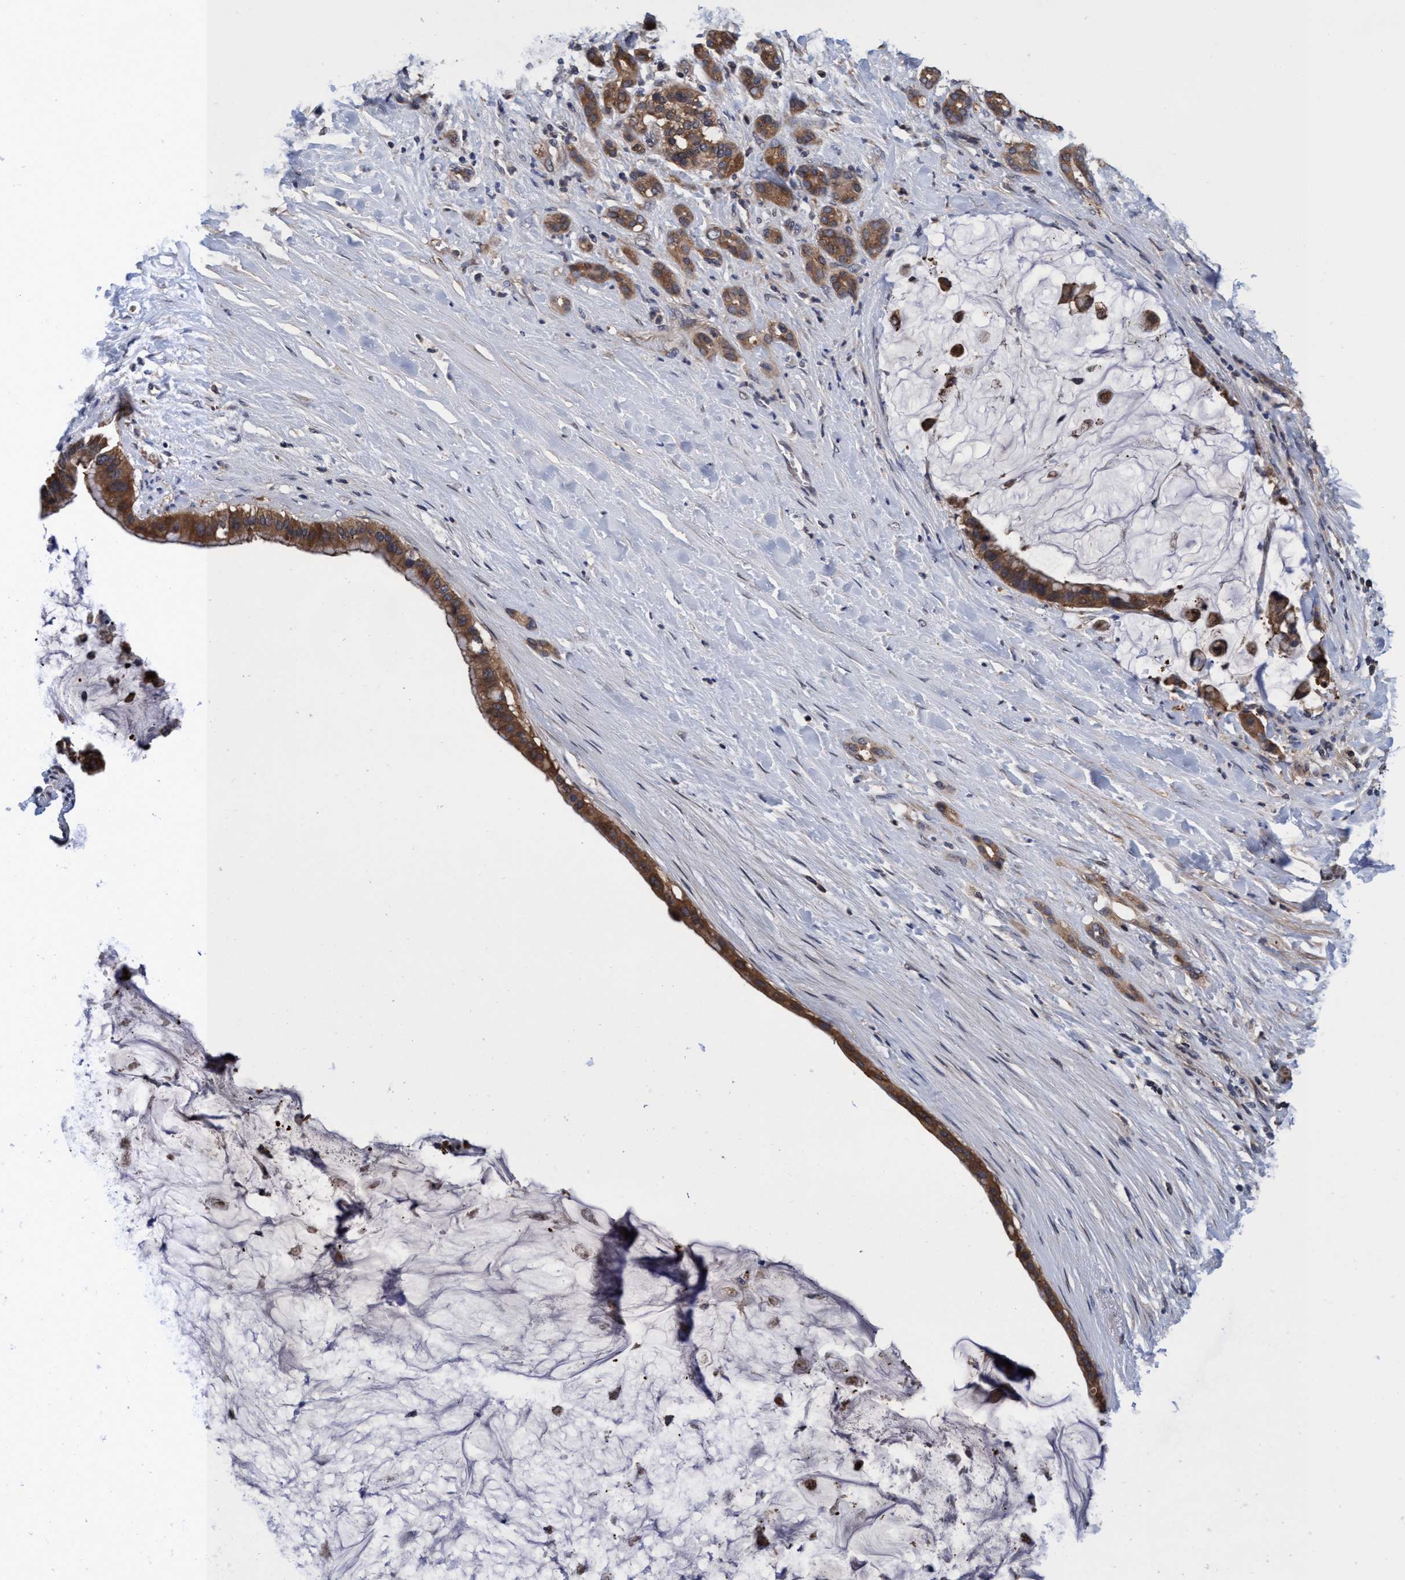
{"staining": {"intensity": "strong", "quantity": ">75%", "location": "cytoplasmic/membranous"}, "tissue": "pancreatic cancer", "cell_type": "Tumor cells", "image_type": "cancer", "snomed": [{"axis": "morphology", "description": "Adenocarcinoma, NOS"}, {"axis": "topography", "description": "Pancreas"}], "caption": "There is high levels of strong cytoplasmic/membranous positivity in tumor cells of pancreatic adenocarcinoma, as demonstrated by immunohistochemical staining (brown color).", "gene": "CALCOCO2", "patient": {"sex": "male", "age": 41}}